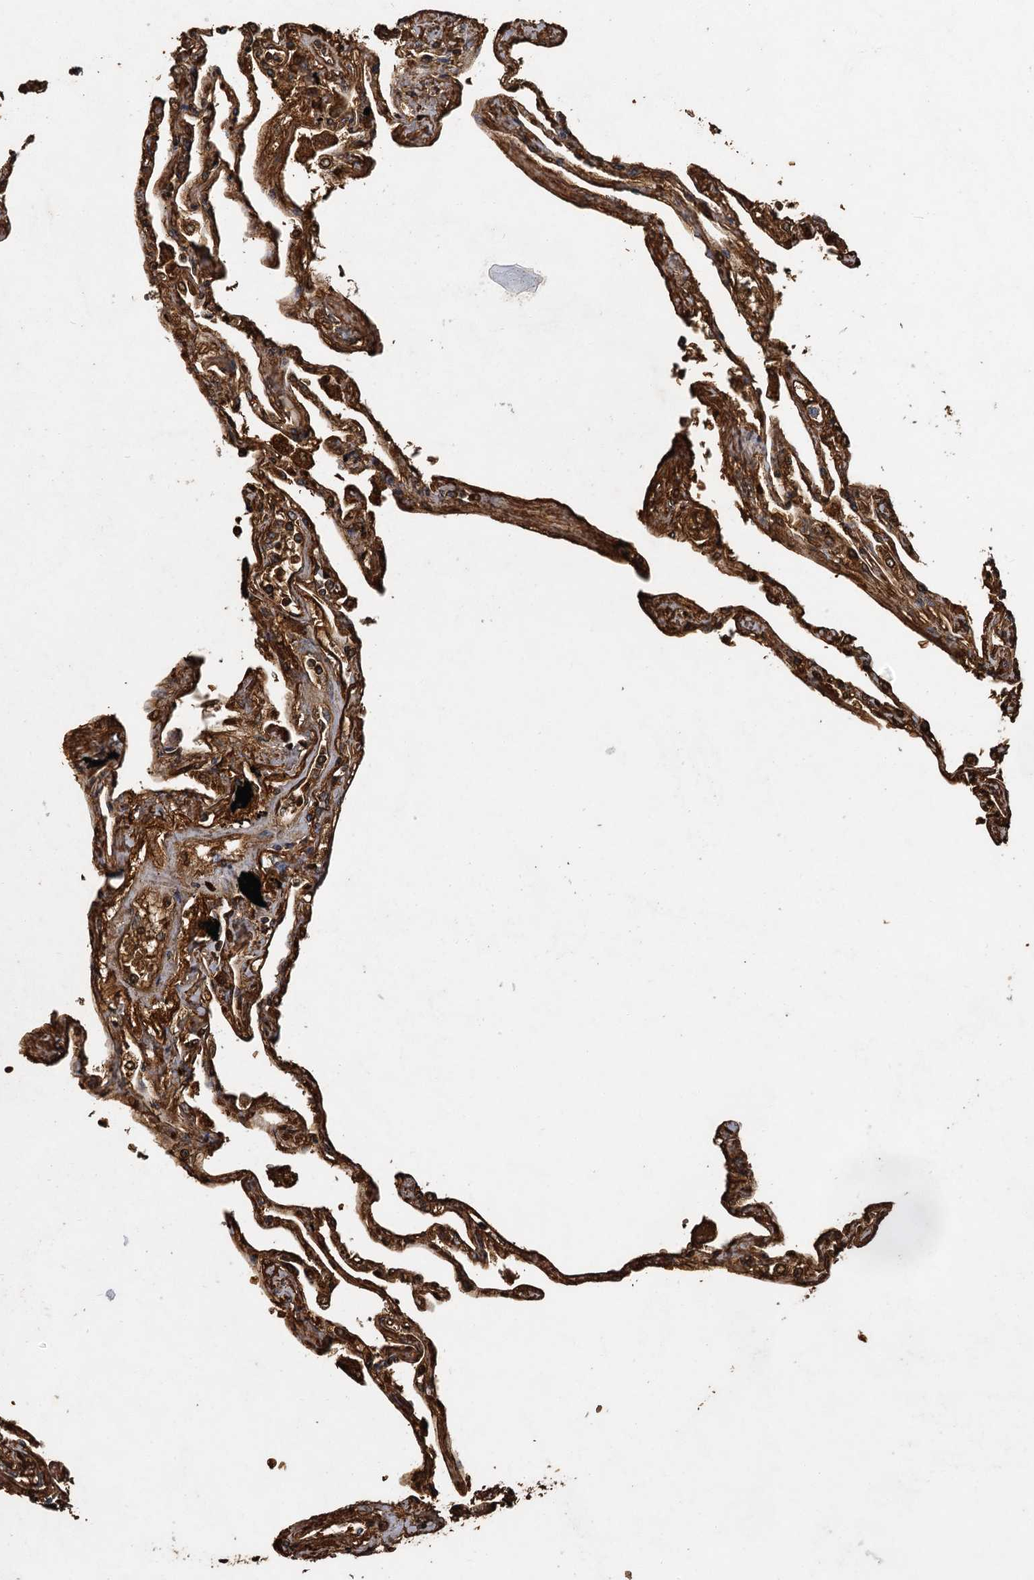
{"staining": {"intensity": "moderate", "quantity": "25%-75%", "location": "cytoplasmic/membranous"}, "tissue": "lung", "cell_type": "Alveolar cells", "image_type": "normal", "snomed": [{"axis": "morphology", "description": "Normal tissue, NOS"}, {"axis": "topography", "description": "Lung"}], "caption": "Immunohistochemical staining of unremarkable lung demonstrates 25%-75% levels of moderate cytoplasmic/membranous protein expression in approximately 25%-75% of alveolar cells.", "gene": "BCS1L", "patient": {"sex": "female", "age": 67}}